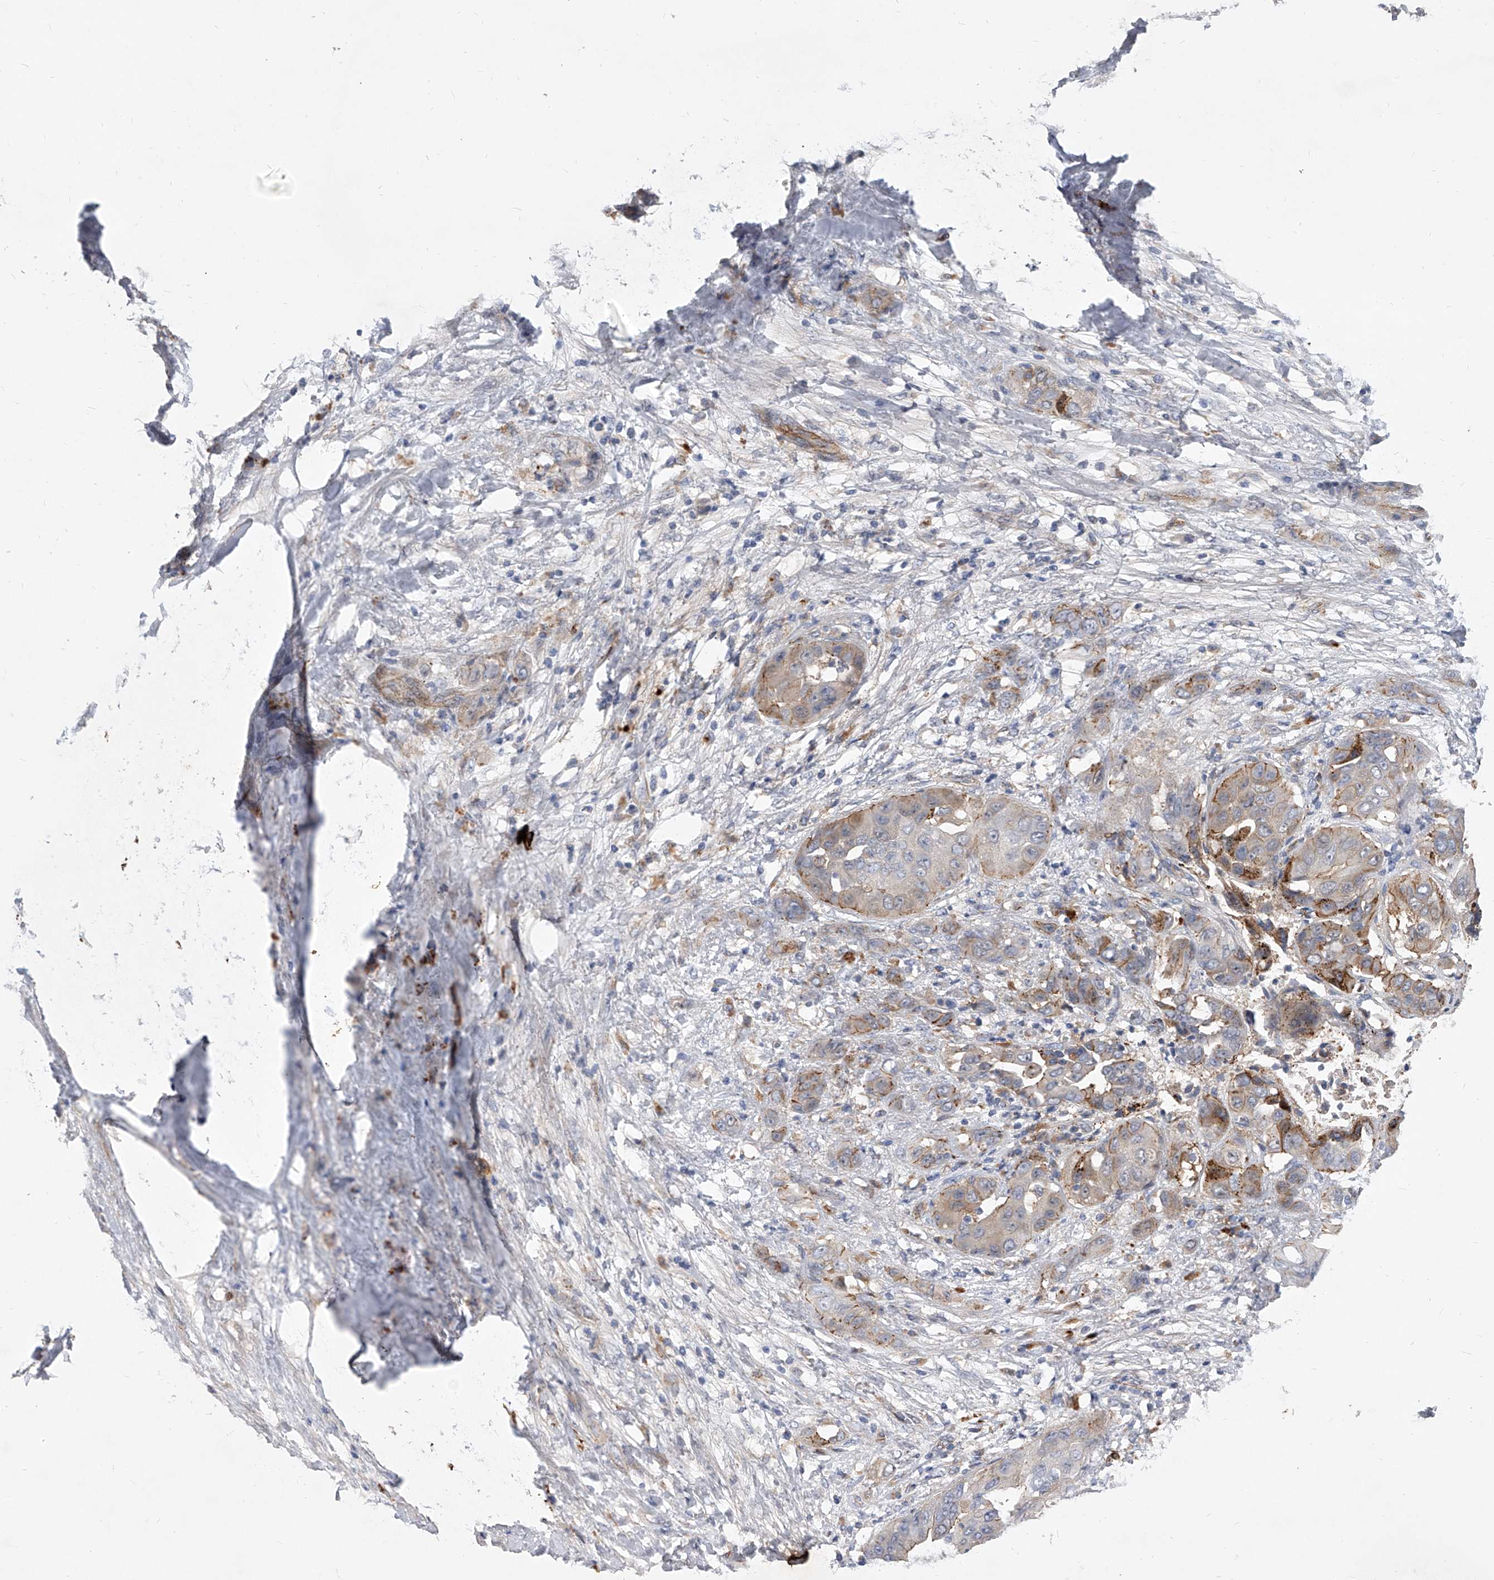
{"staining": {"intensity": "moderate", "quantity": "<25%", "location": "cytoplasmic/membranous"}, "tissue": "liver cancer", "cell_type": "Tumor cells", "image_type": "cancer", "snomed": [{"axis": "morphology", "description": "Cholangiocarcinoma"}, {"axis": "topography", "description": "Liver"}], "caption": "Tumor cells display low levels of moderate cytoplasmic/membranous expression in approximately <25% of cells in liver cancer.", "gene": "MINDY4", "patient": {"sex": "female", "age": 52}}